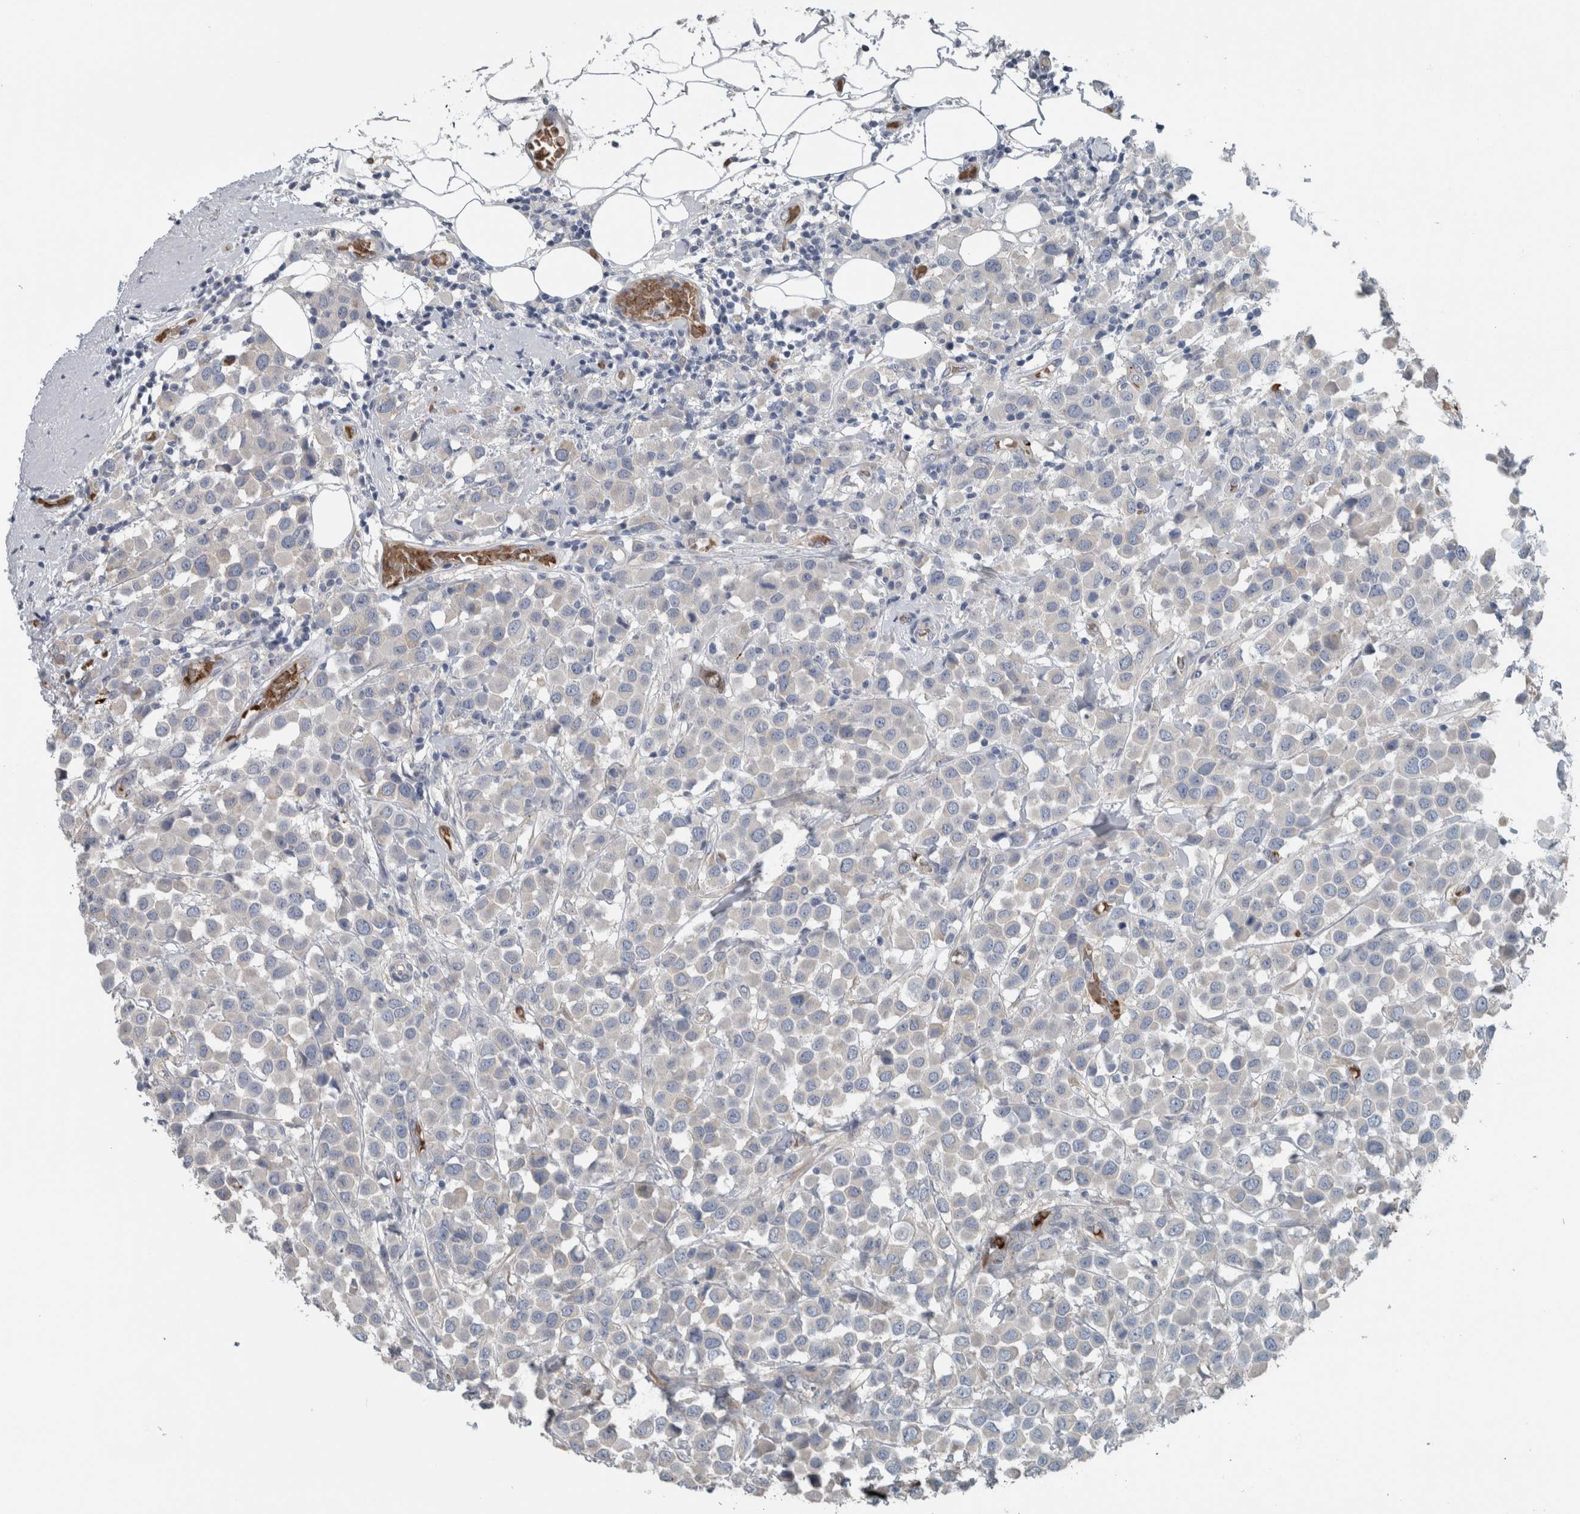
{"staining": {"intensity": "negative", "quantity": "none", "location": "none"}, "tissue": "breast cancer", "cell_type": "Tumor cells", "image_type": "cancer", "snomed": [{"axis": "morphology", "description": "Duct carcinoma"}, {"axis": "topography", "description": "Breast"}], "caption": "An image of human breast cancer (infiltrating ductal carcinoma) is negative for staining in tumor cells.", "gene": "SH3GL2", "patient": {"sex": "female", "age": 61}}